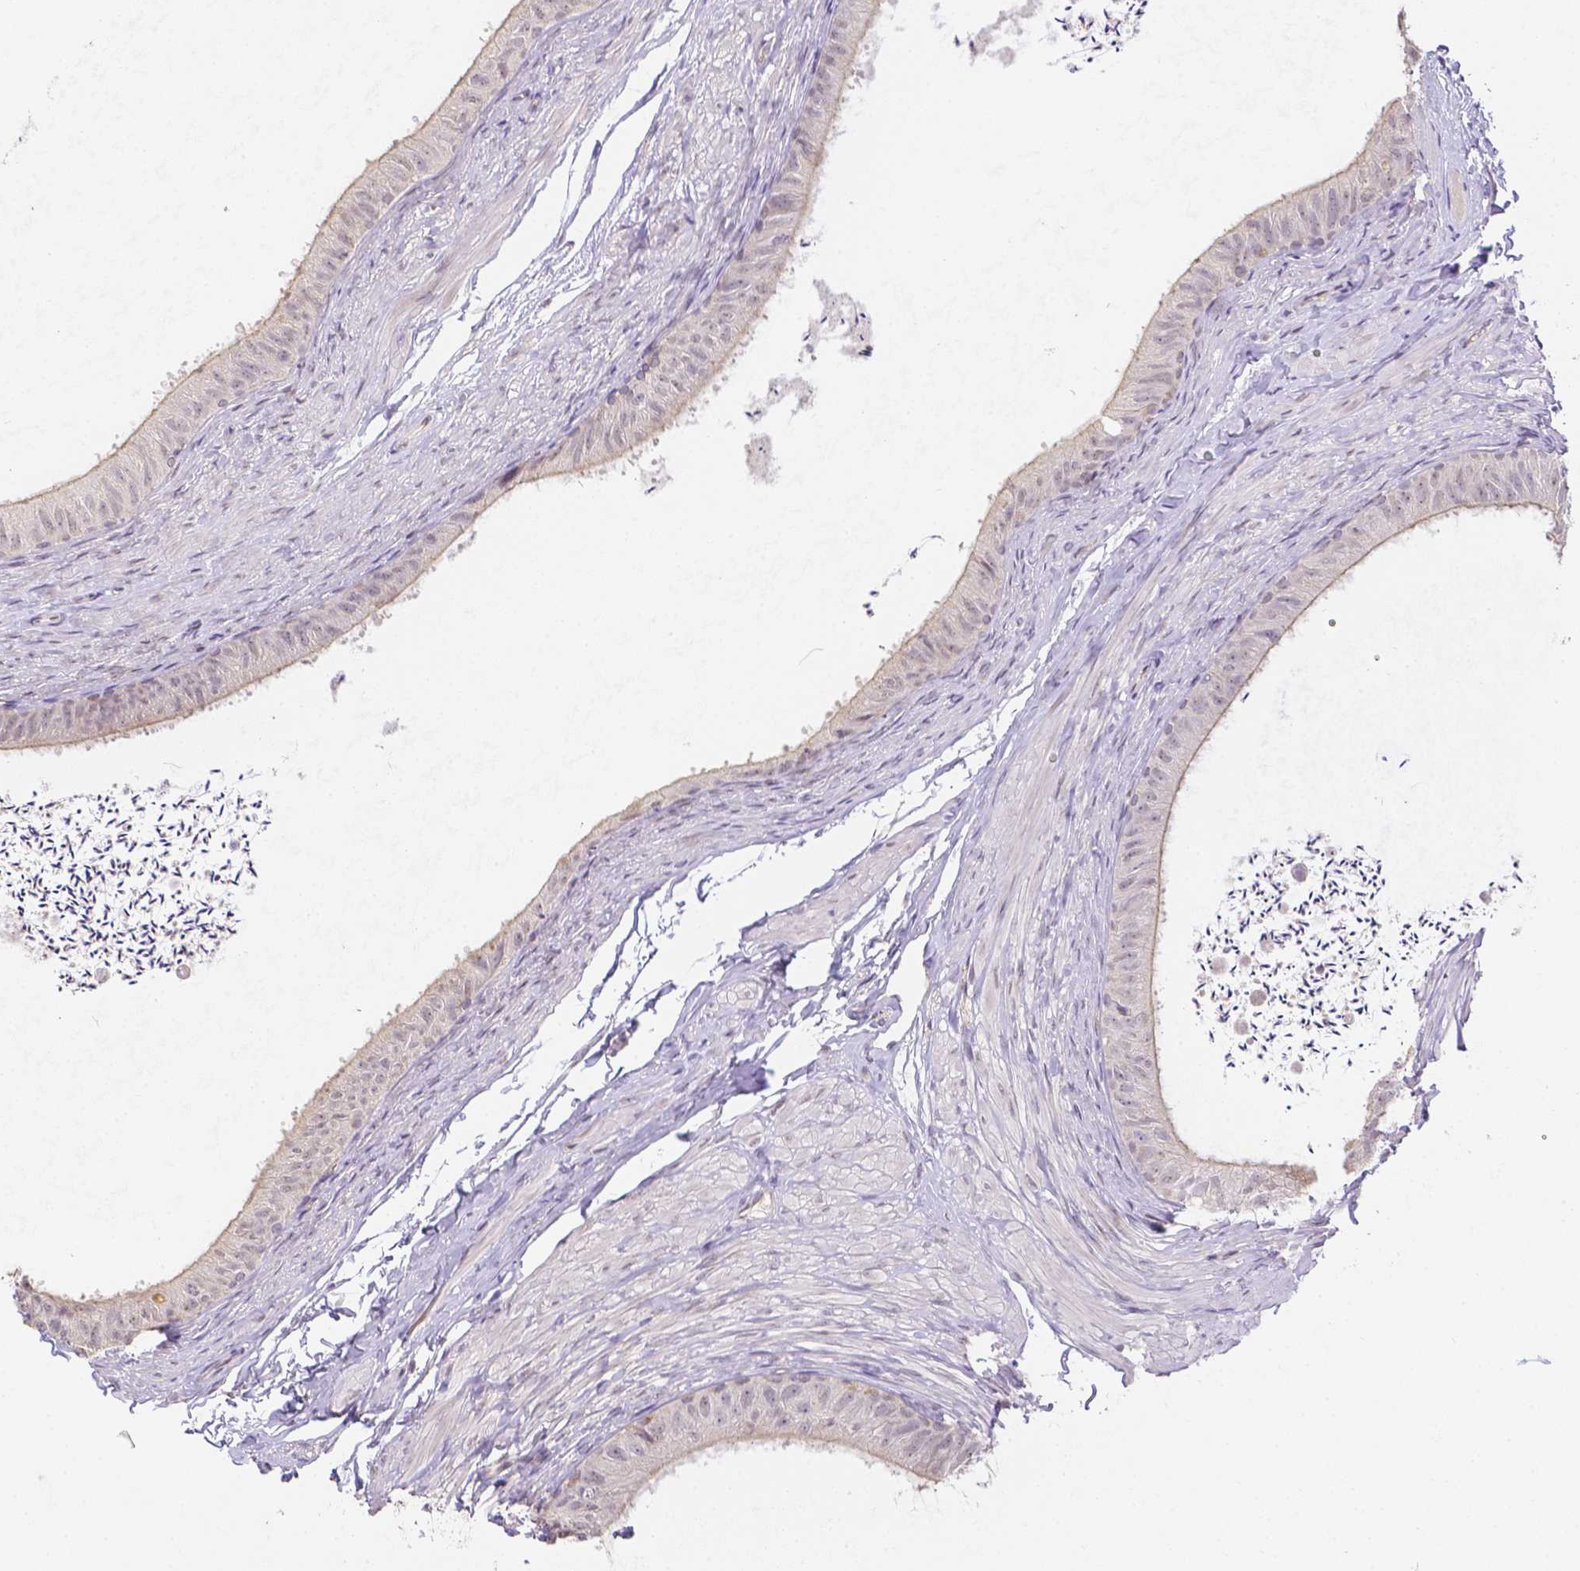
{"staining": {"intensity": "weak", "quantity": "<25%", "location": "cytoplasmic/membranous"}, "tissue": "epididymis", "cell_type": "Glandular cells", "image_type": "normal", "snomed": [{"axis": "morphology", "description": "Normal tissue, NOS"}, {"axis": "topography", "description": "Epididymis, spermatic cord, NOS"}, {"axis": "topography", "description": "Epididymis"}, {"axis": "topography", "description": "Peripheral nerve tissue"}], "caption": "The immunohistochemistry photomicrograph has no significant positivity in glandular cells of epididymis. Brightfield microscopy of IHC stained with DAB (3,3'-diaminobenzidine) (brown) and hematoxylin (blue), captured at high magnification.", "gene": "ZNF280B", "patient": {"sex": "male", "age": 29}}